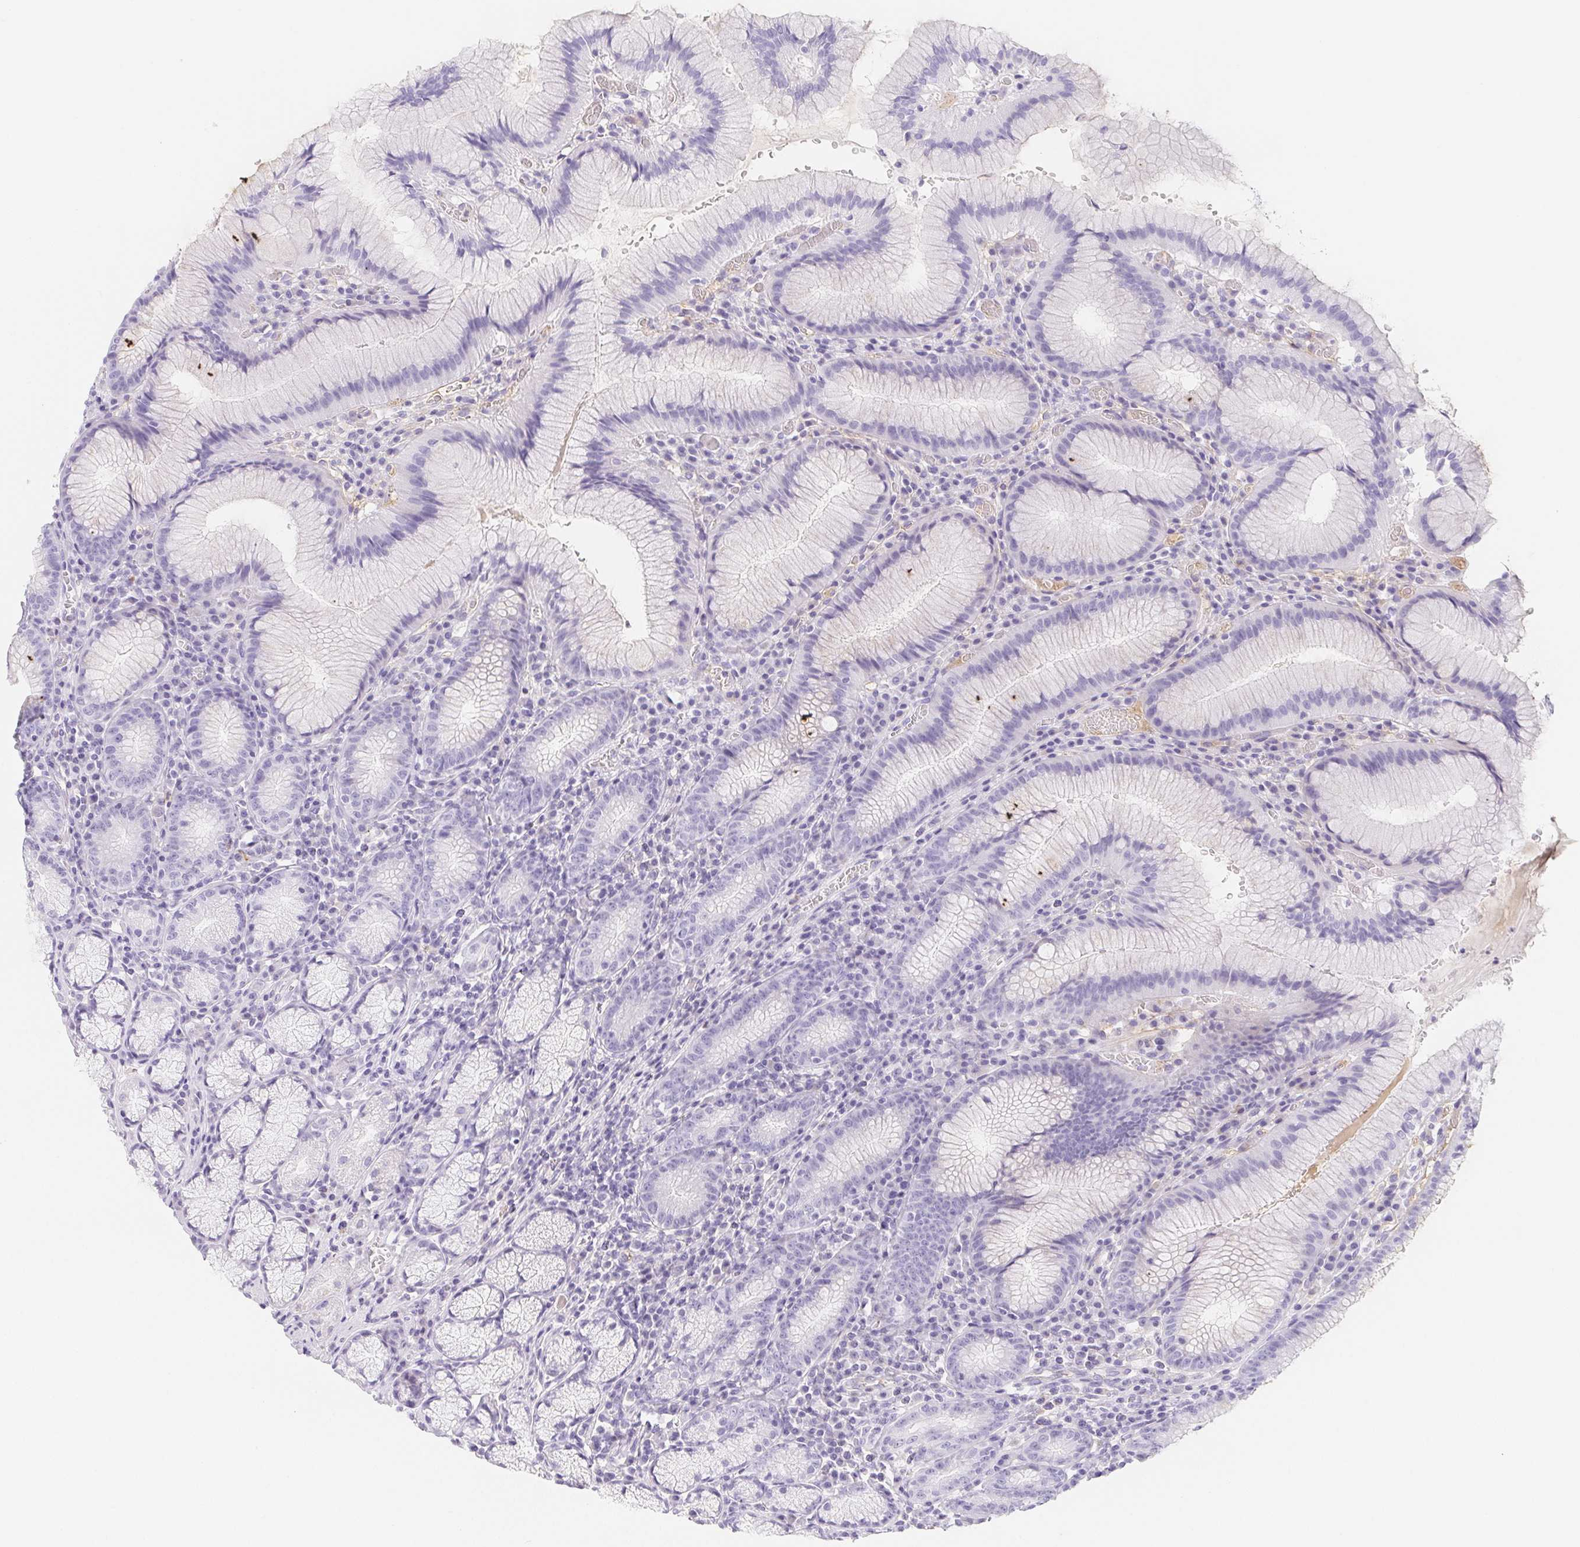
{"staining": {"intensity": "negative", "quantity": "none", "location": "none"}, "tissue": "stomach", "cell_type": "Glandular cells", "image_type": "normal", "snomed": [{"axis": "morphology", "description": "Normal tissue, NOS"}, {"axis": "topography", "description": "Stomach"}], "caption": "Unremarkable stomach was stained to show a protein in brown. There is no significant positivity in glandular cells.", "gene": "ITIH2", "patient": {"sex": "male", "age": 55}}